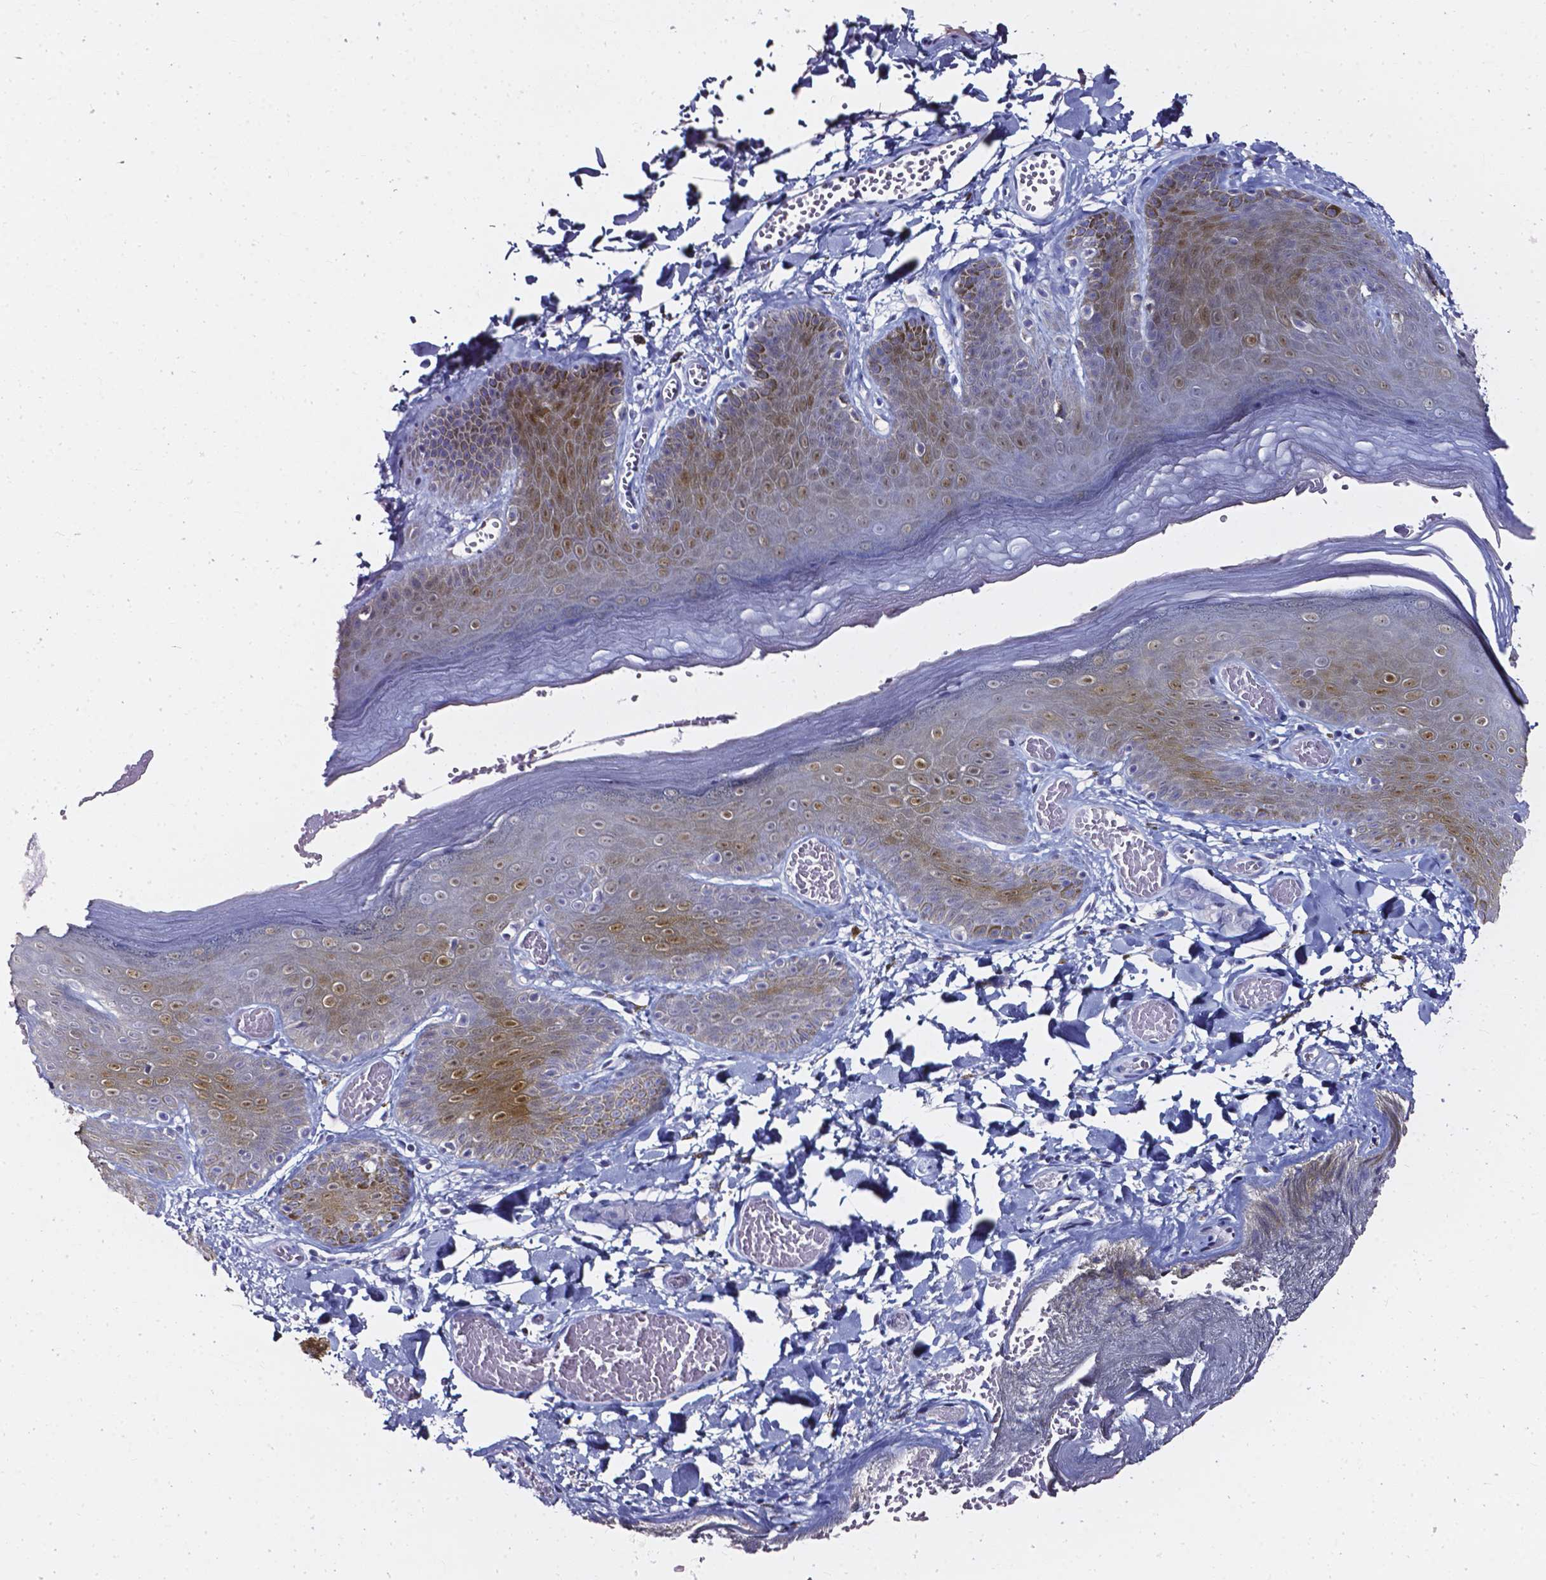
{"staining": {"intensity": "moderate", "quantity": "25%-75%", "location": "cytoplasmic/membranous,nuclear"}, "tissue": "skin", "cell_type": "Epidermal cells", "image_type": "normal", "snomed": [{"axis": "morphology", "description": "Normal tissue, NOS"}, {"axis": "topography", "description": "Anal"}], "caption": "Immunohistochemical staining of unremarkable human skin displays medium levels of moderate cytoplasmic/membranous,nuclear expression in about 25%-75% of epidermal cells. The protein of interest is stained brown, and the nuclei are stained in blue (DAB (3,3'-diaminobenzidine) IHC with brightfield microscopy, high magnification).", "gene": "AKR1B10", "patient": {"sex": "male", "age": 53}}